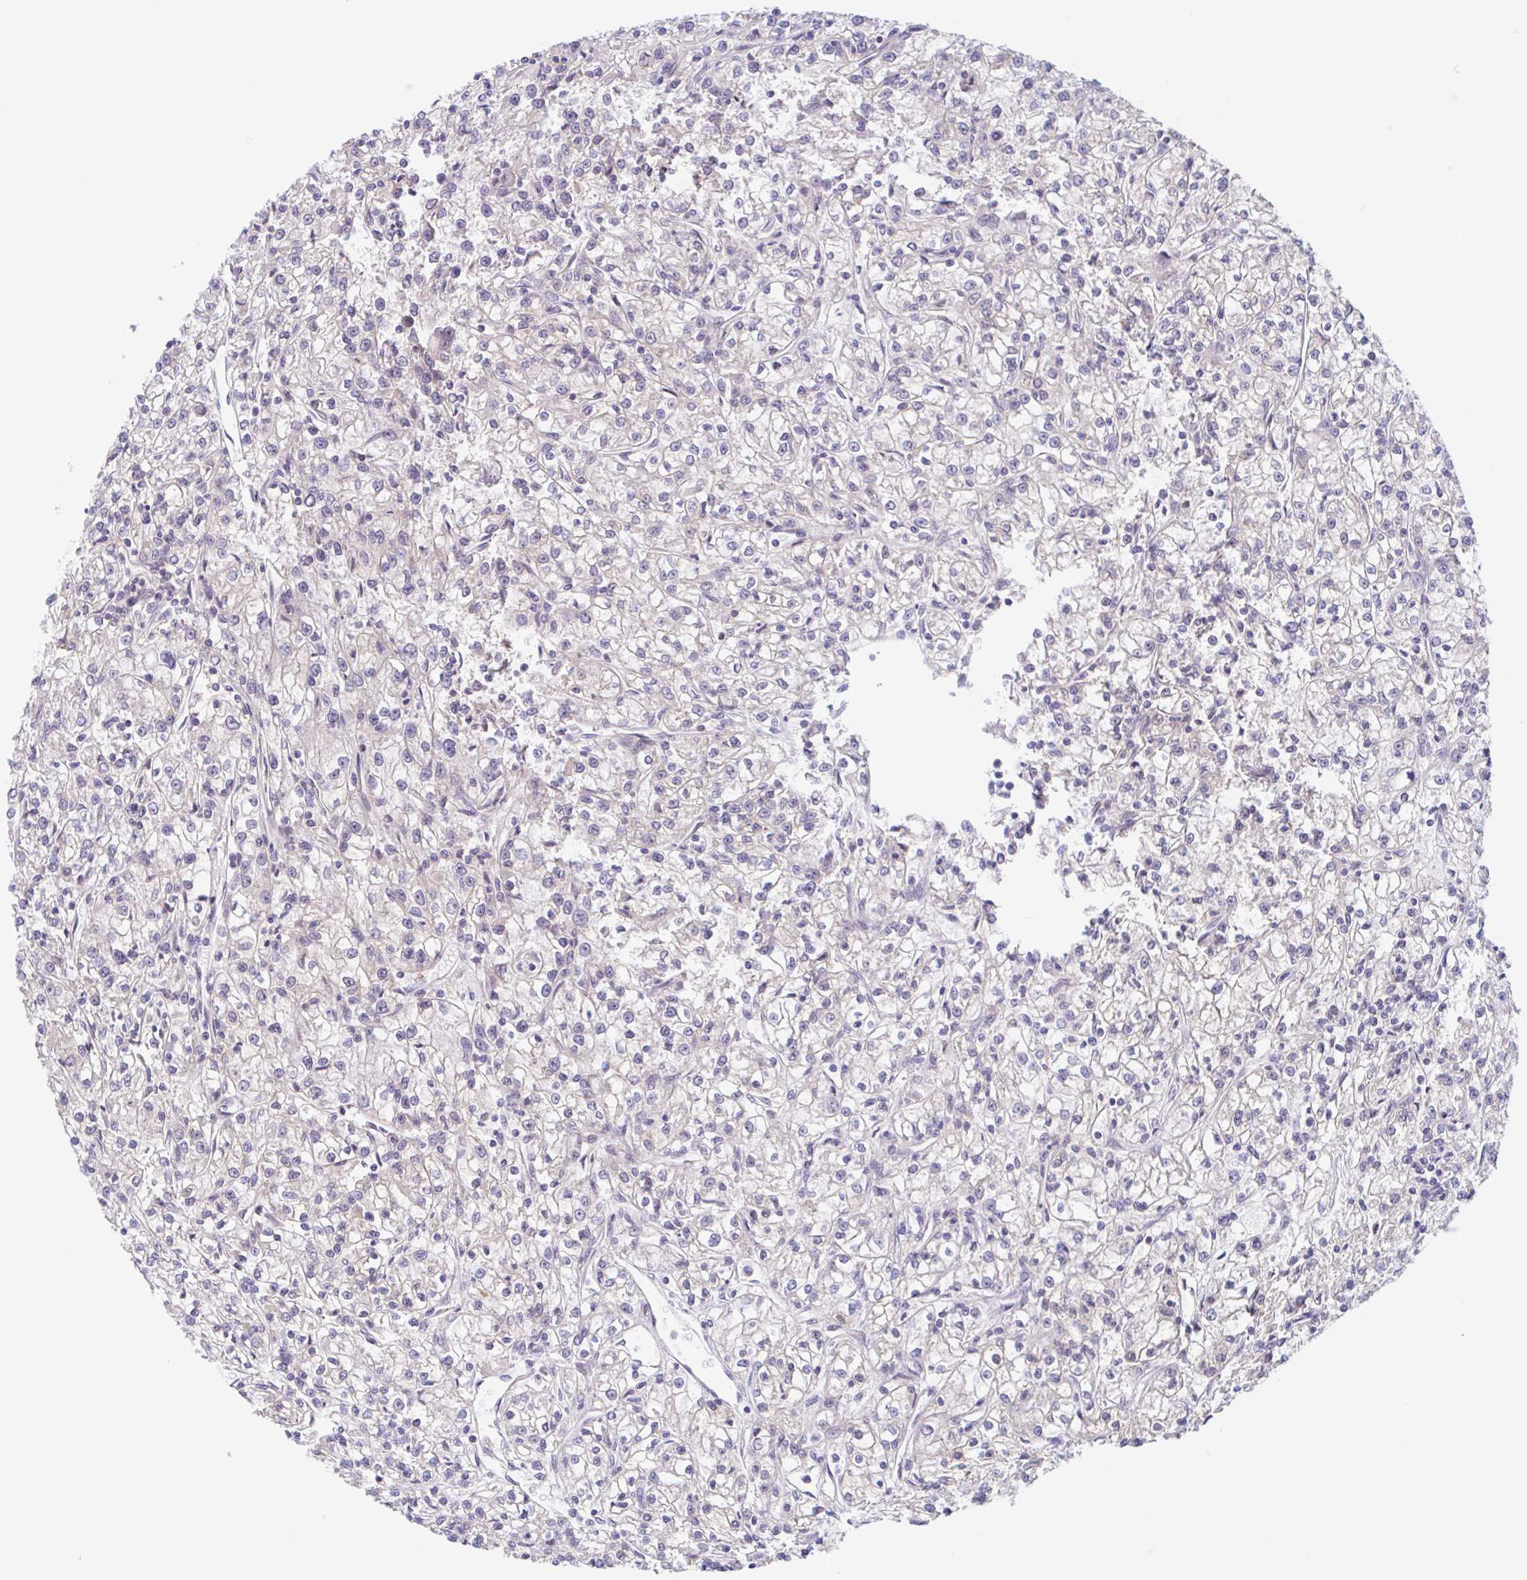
{"staining": {"intensity": "negative", "quantity": "none", "location": "none"}, "tissue": "renal cancer", "cell_type": "Tumor cells", "image_type": "cancer", "snomed": [{"axis": "morphology", "description": "Adenocarcinoma, NOS"}, {"axis": "topography", "description": "Kidney"}], "caption": "Adenocarcinoma (renal) stained for a protein using immunohistochemistry displays no staining tumor cells.", "gene": "TMEM86A", "patient": {"sex": "female", "age": 59}}